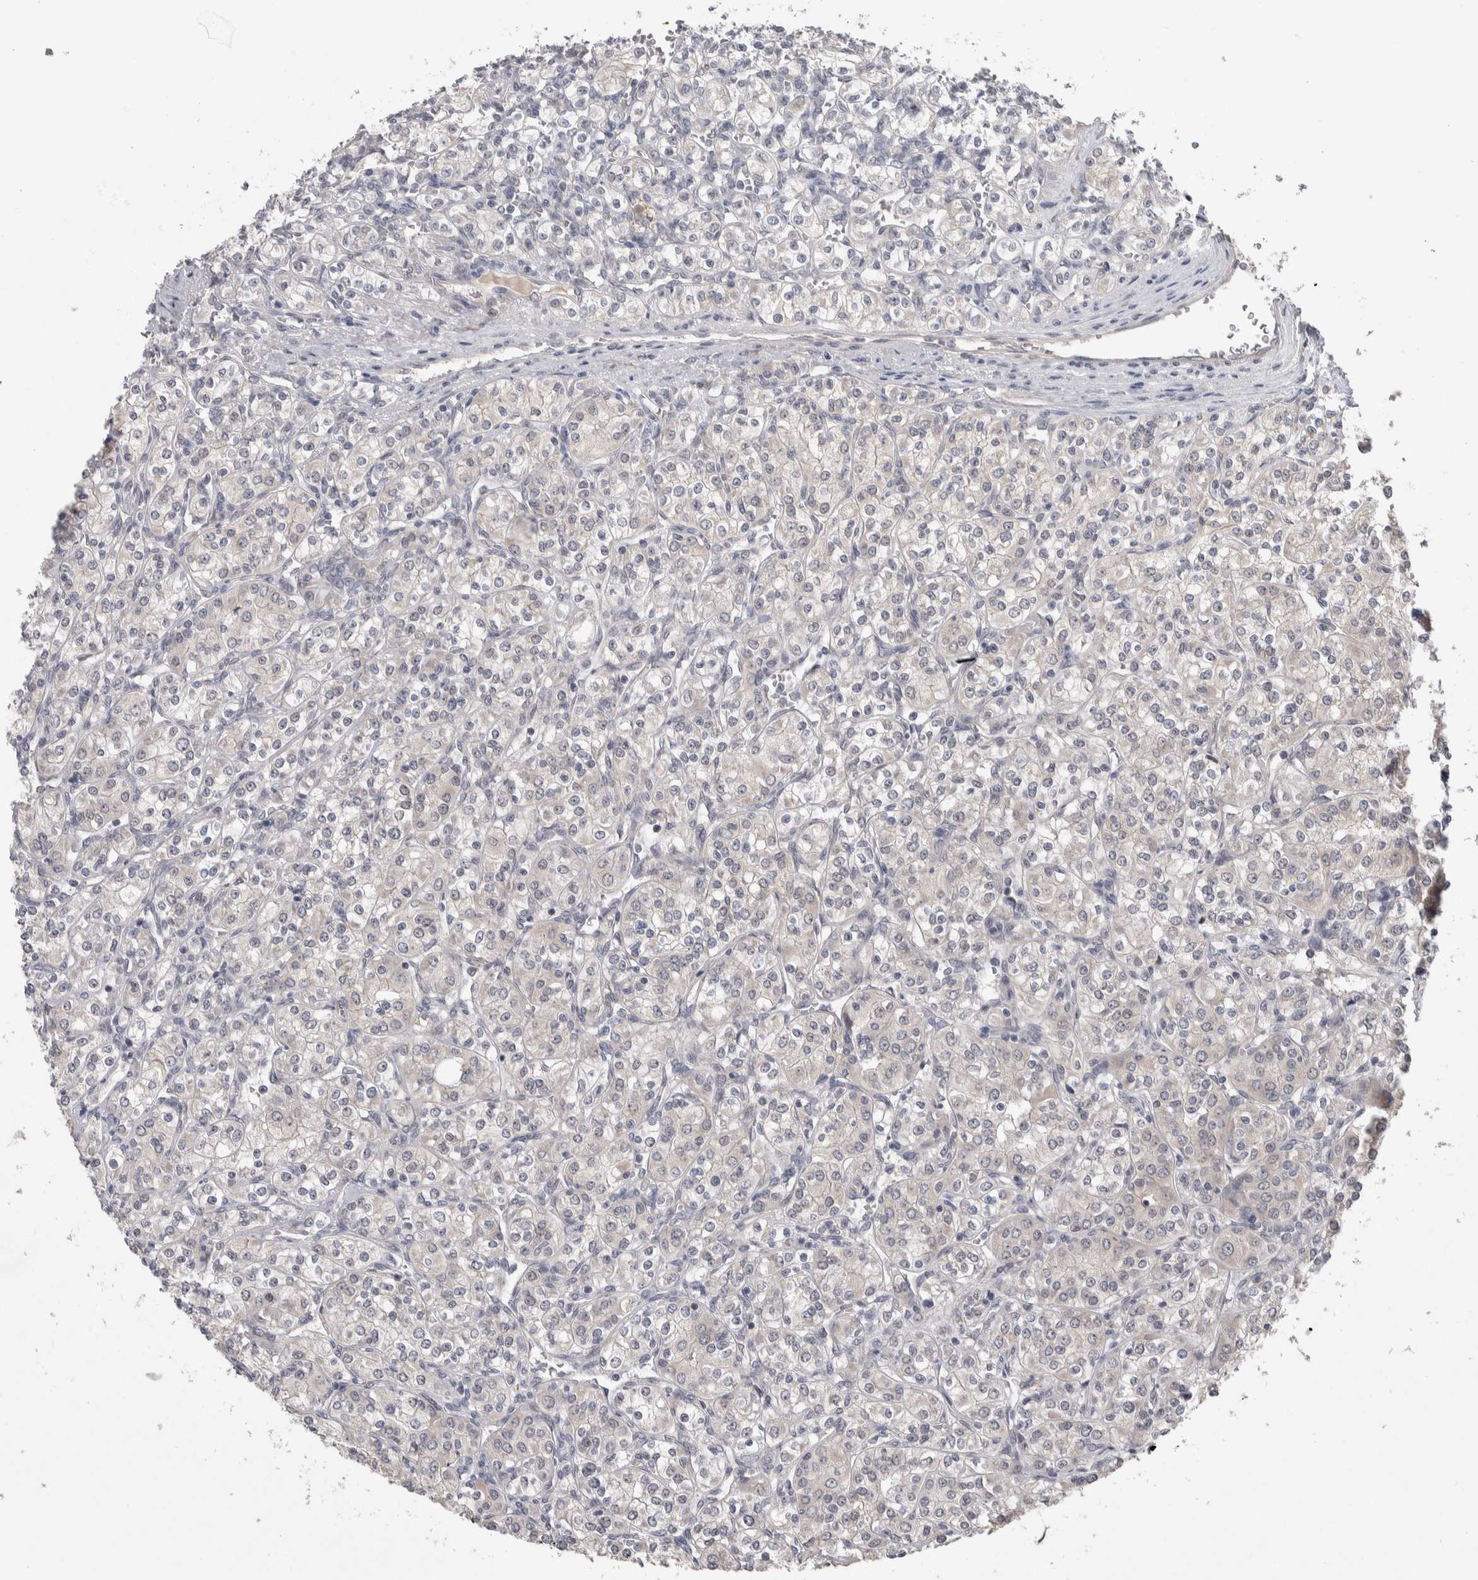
{"staining": {"intensity": "negative", "quantity": "none", "location": "none"}, "tissue": "renal cancer", "cell_type": "Tumor cells", "image_type": "cancer", "snomed": [{"axis": "morphology", "description": "Adenocarcinoma, NOS"}, {"axis": "topography", "description": "Kidney"}], "caption": "This is a photomicrograph of immunohistochemistry (IHC) staining of renal adenocarcinoma, which shows no positivity in tumor cells. (DAB (3,3'-diaminobenzidine) IHC visualized using brightfield microscopy, high magnification).", "gene": "CUL2", "patient": {"sex": "male", "age": 77}}